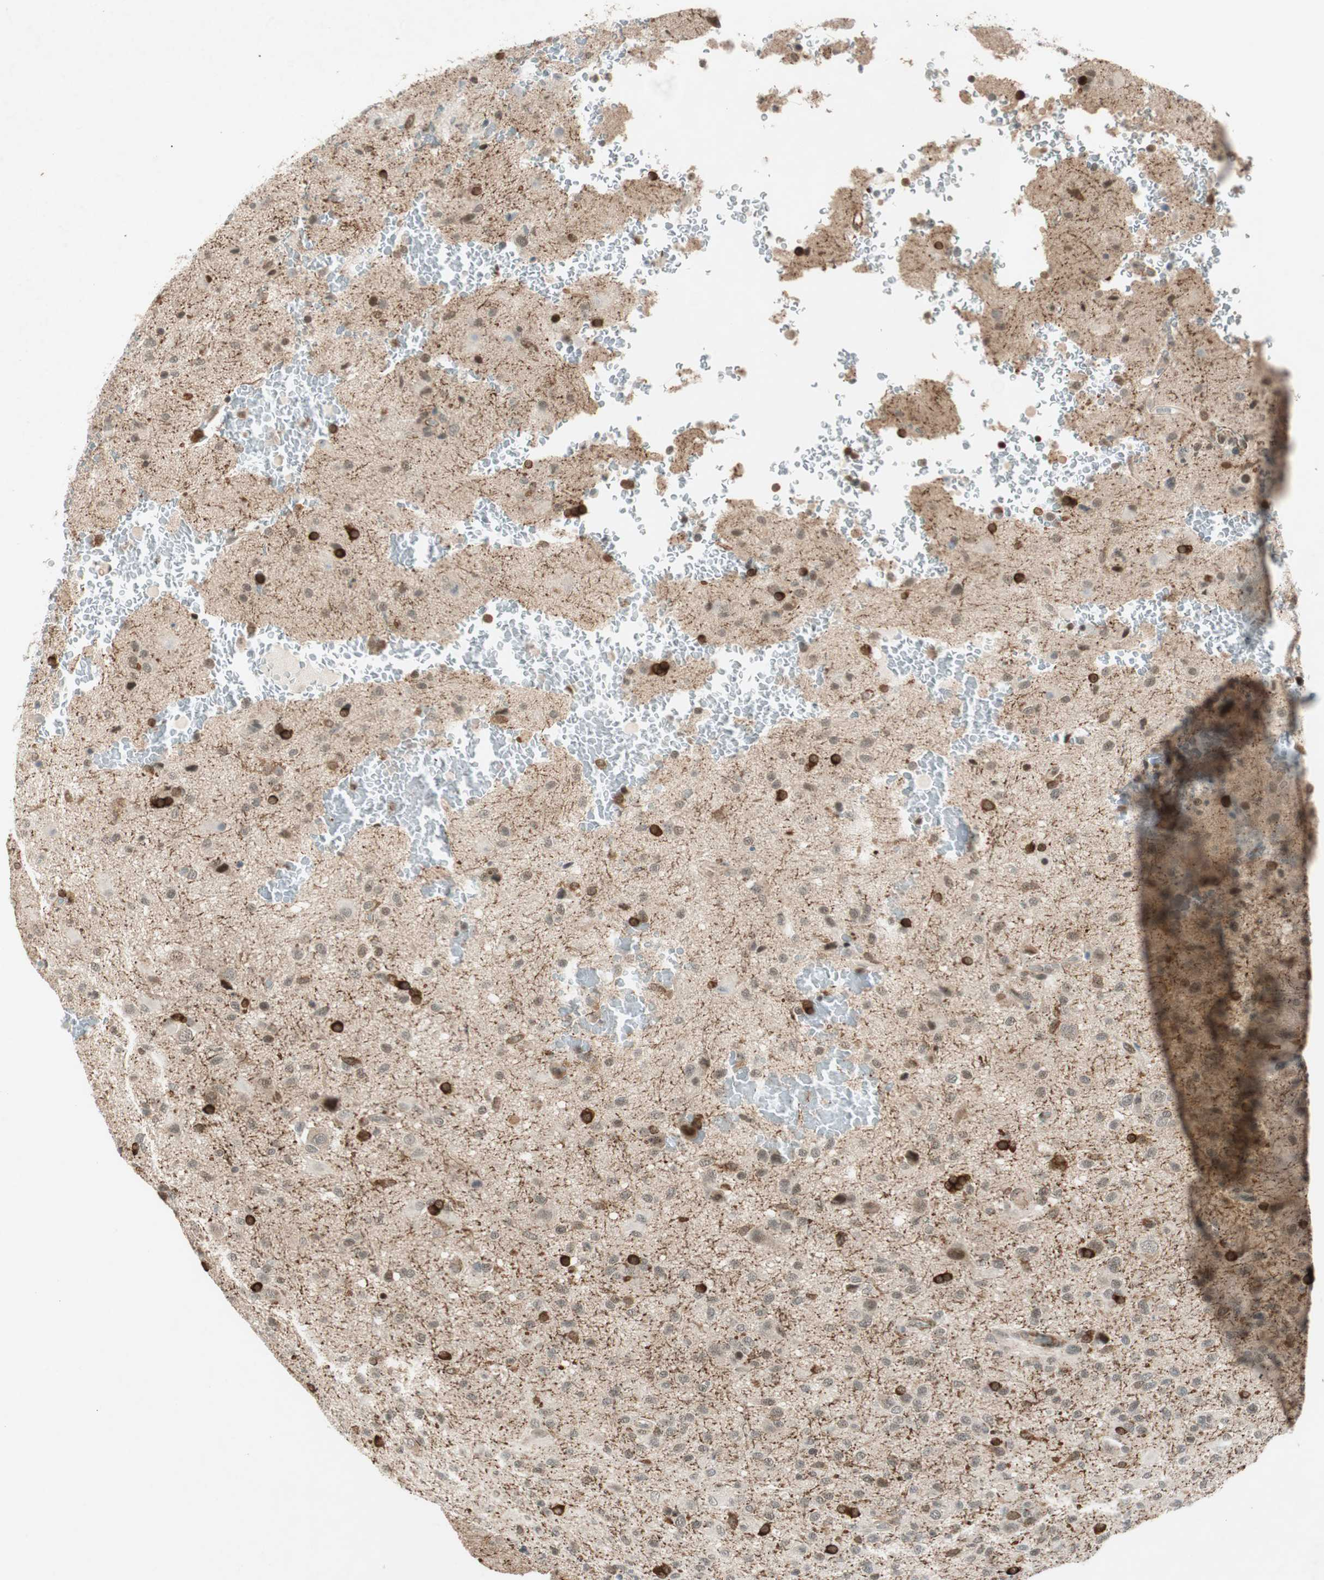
{"staining": {"intensity": "strong", "quantity": "25%-75%", "location": "cytoplasmic/membranous,nuclear"}, "tissue": "glioma", "cell_type": "Tumor cells", "image_type": "cancer", "snomed": [{"axis": "morphology", "description": "Glioma, malignant, High grade"}, {"axis": "topography", "description": "Brain"}], "caption": "Strong cytoplasmic/membranous and nuclear protein expression is identified in approximately 25%-75% of tumor cells in malignant high-grade glioma. (DAB (3,3'-diaminobenzidine) IHC, brown staining for protein, blue staining for nuclei).", "gene": "CDK19", "patient": {"sex": "male", "age": 71}}